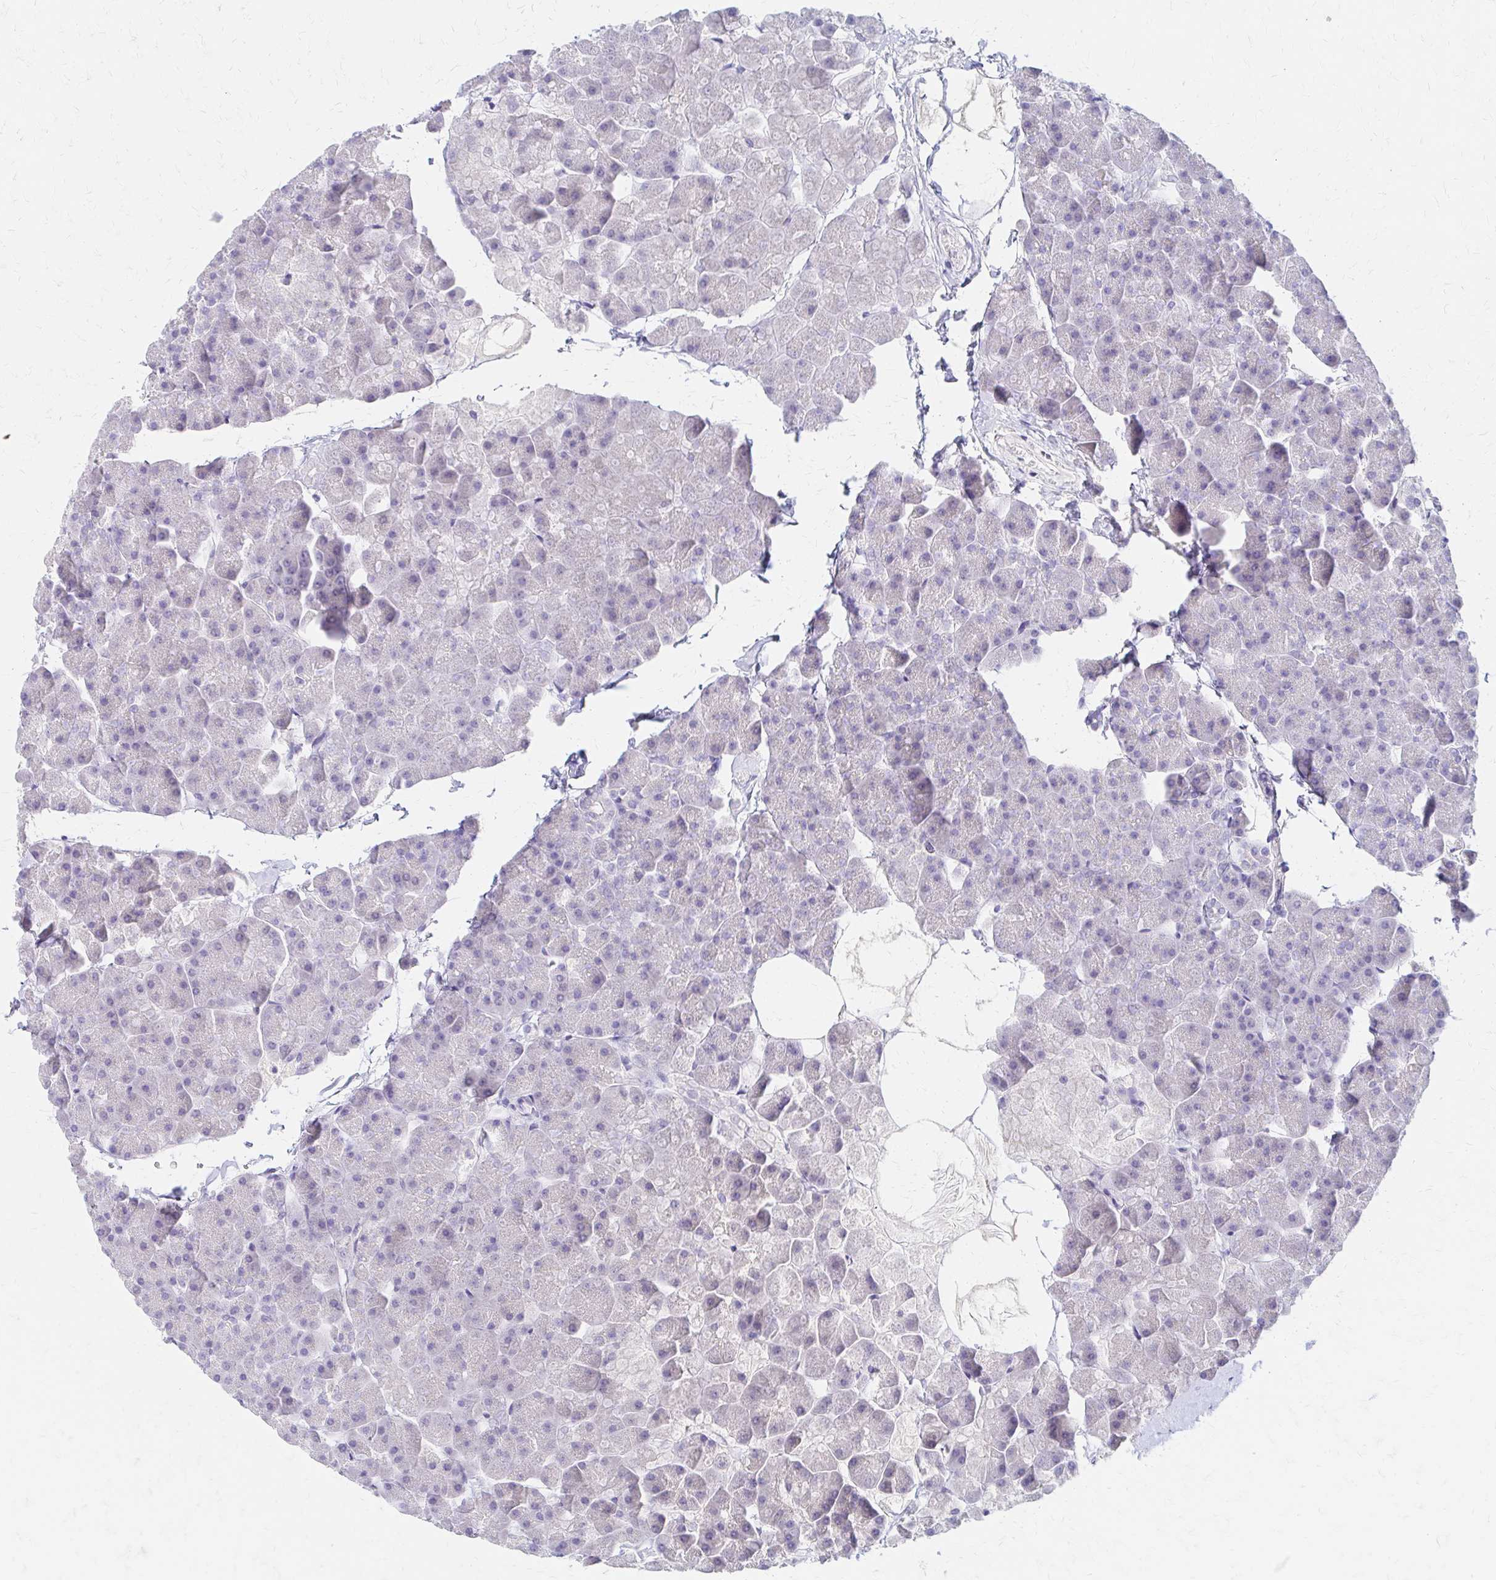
{"staining": {"intensity": "negative", "quantity": "none", "location": "none"}, "tissue": "pancreas", "cell_type": "Exocrine glandular cells", "image_type": "normal", "snomed": [{"axis": "morphology", "description": "Normal tissue, NOS"}, {"axis": "topography", "description": "Pancreas"}], "caption": "This micrograph is of benign pancreas stained with immunohistochemistry (IHC) to label a protein in brown with the nuclei are counter-stained blue. There is no expression in exocrine glandular cells. (Stains: DAB IHC with hematoxylin counter stain, Microscopy: brightfield microscopy at high magnification).", "gene": "AZGP1", "patient": {"sex": "male", "age": 35}}